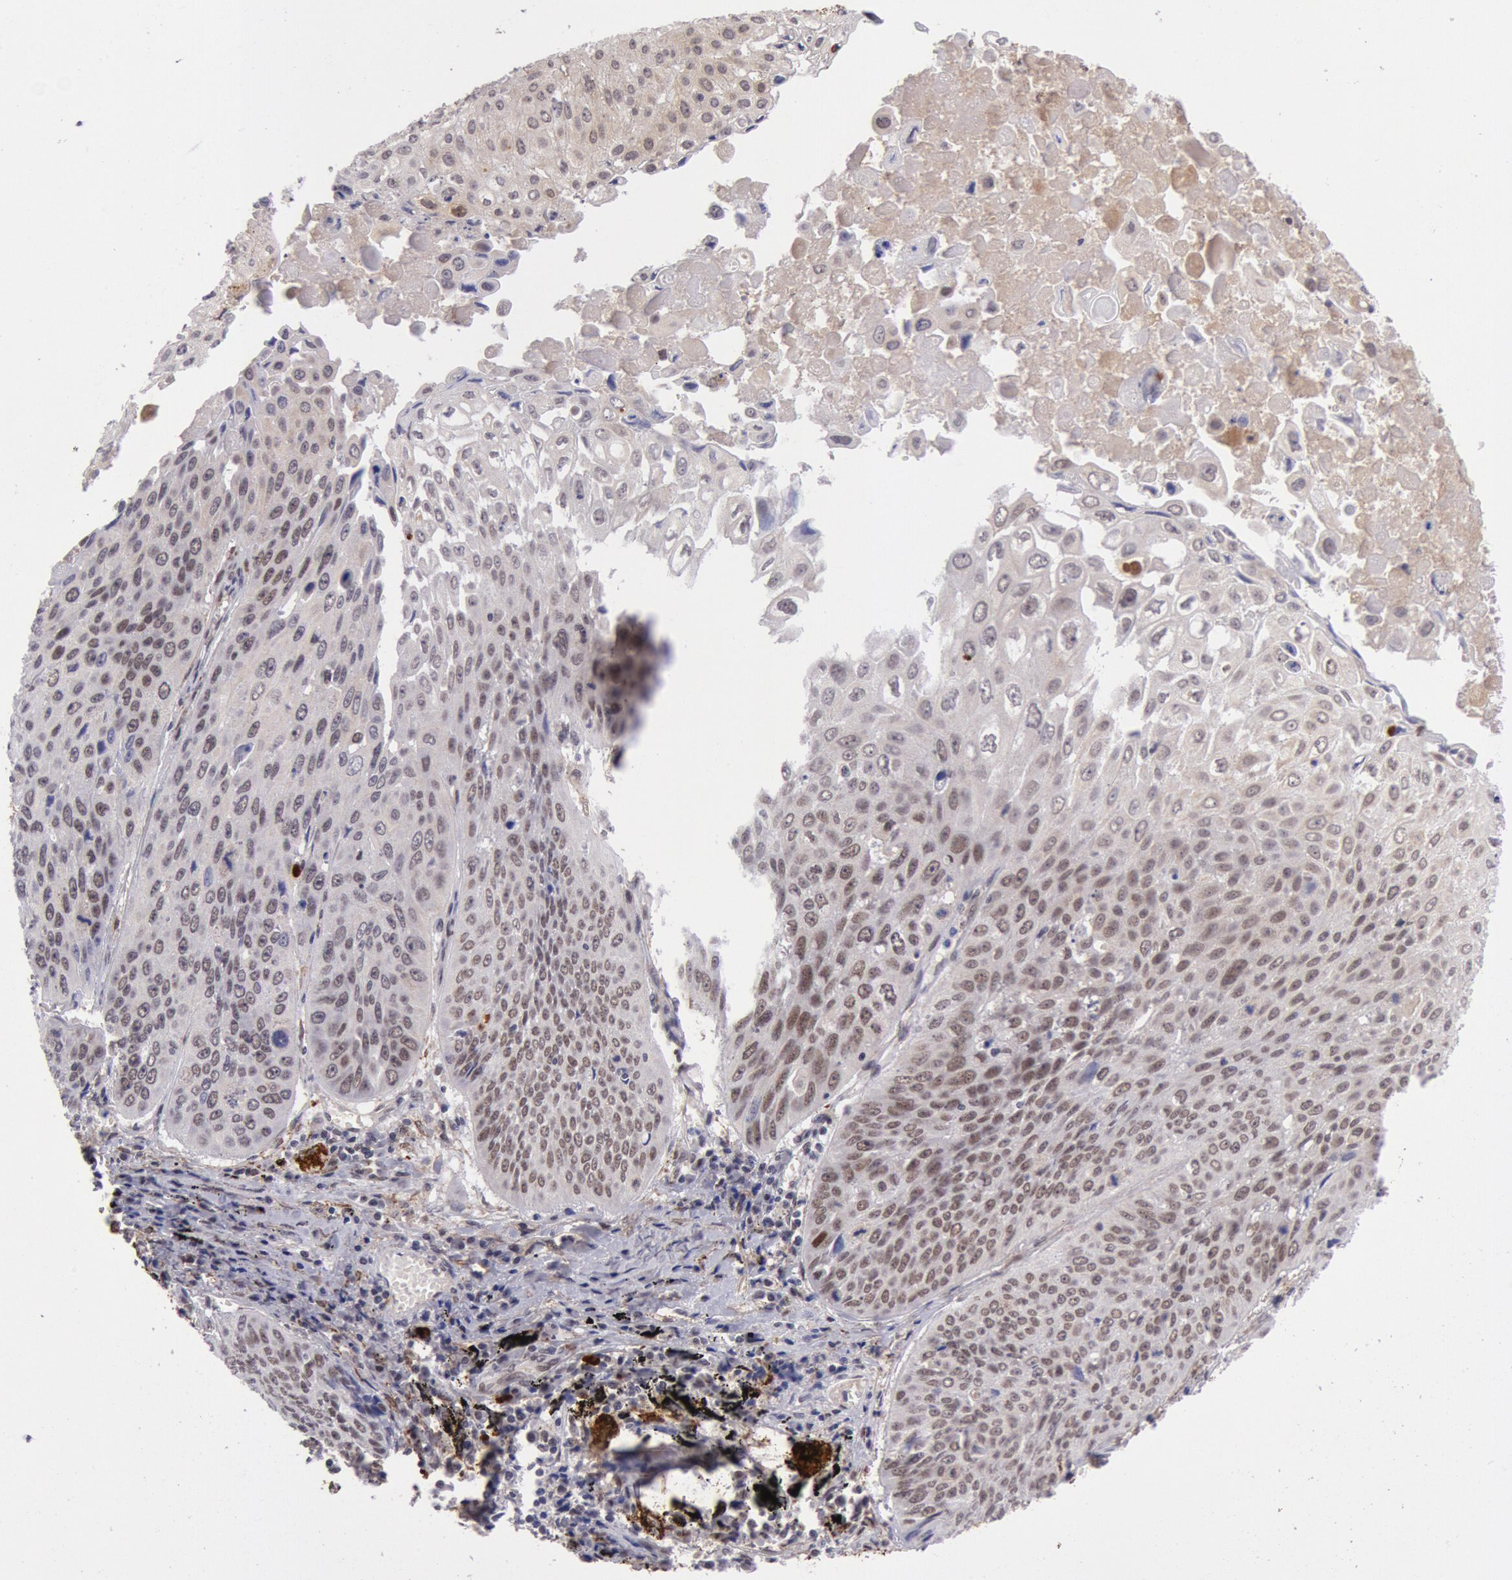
{"staining": {"intensity": "weak", "quantity": ">75%", "location": "cytoplasmic/membranous,nuclear"}, "tissue": "lung cancer", "cell_type": "Tumor cells", "image_type": "cancer", "snomed": [{"axis": "morphology", "description": "Adenocarcinoma, NOS"}, {"axis": "topography", "description": "Lung"}], "caption": "Weak cytoplasmic/membranous and nuclear expression for a protein is appreciated in about >75% of tumor cells of lung adenocarcinoma using IHC.", "gene": "CDKN2B", "patient": {"sex": "male", "age": 60}}